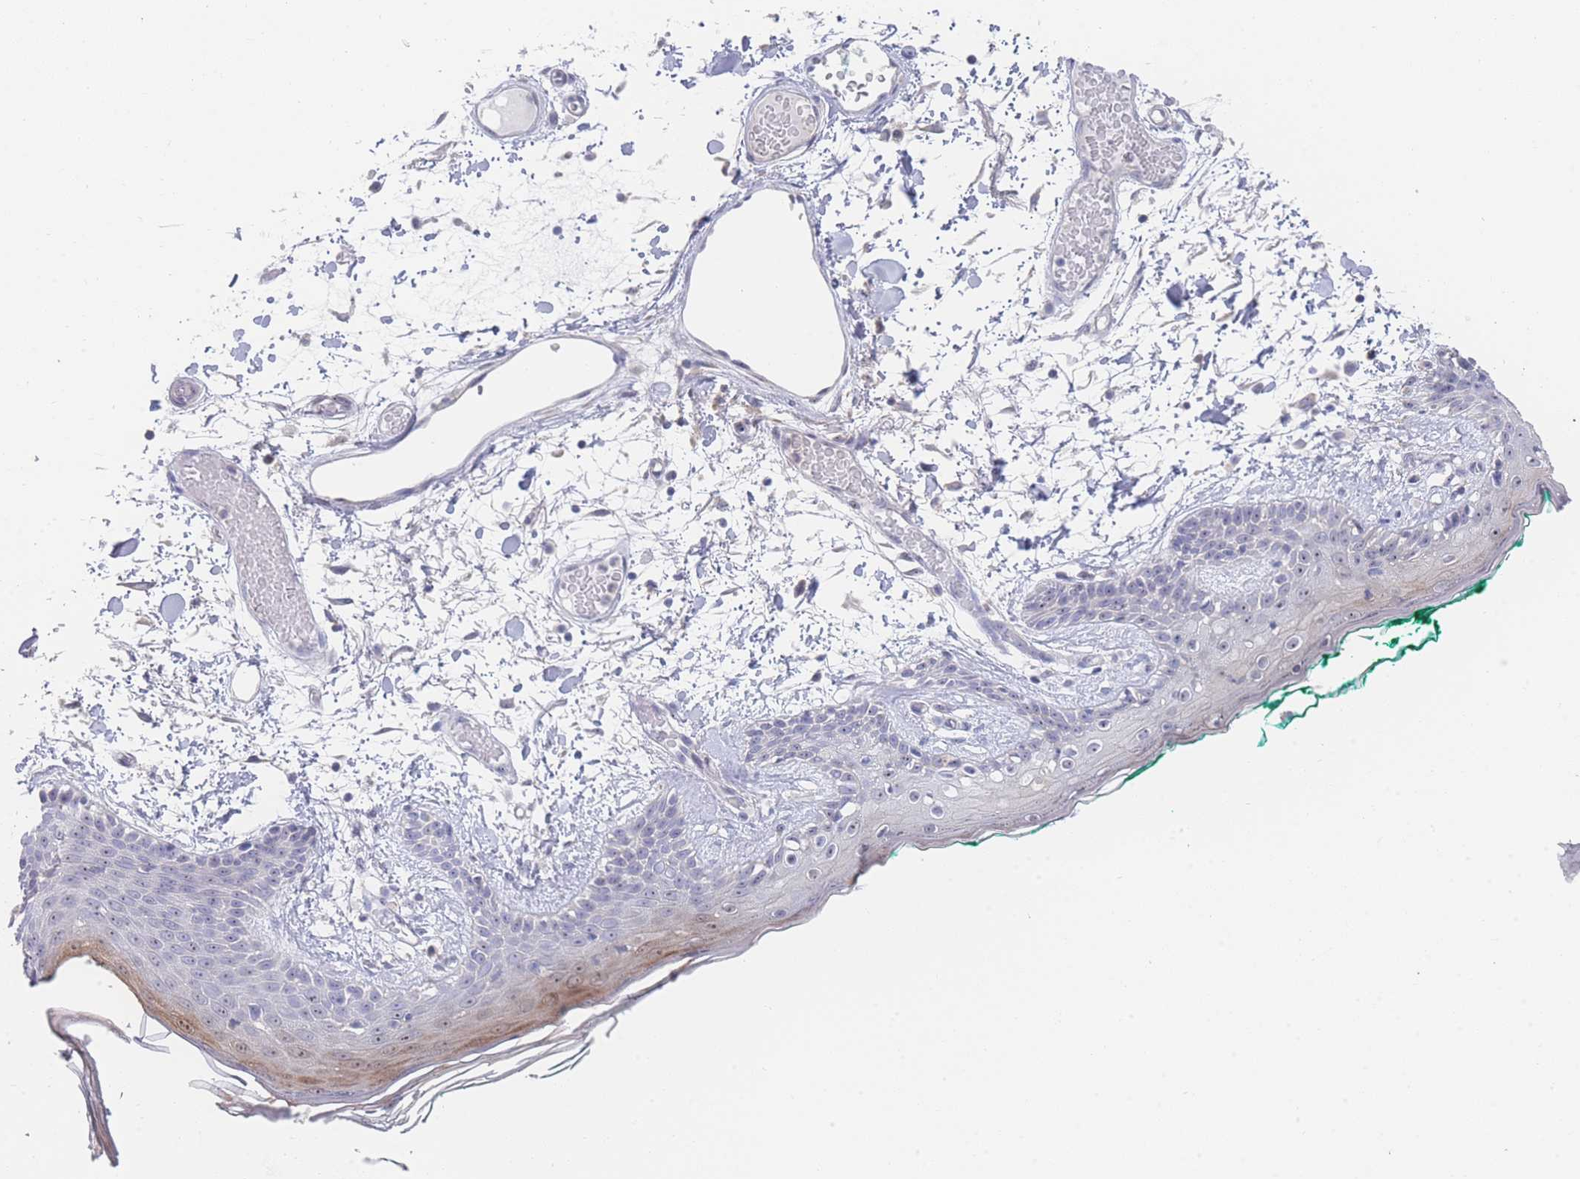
{"staining": {"intensity": "negative", "quantity": "none", "location": "none"}, "tissue": "skin", "cell_type": "Fibroblasts", "image_type": "normal", "snomed": [{"axis": "morphology", "description": "Normal tissue, NOS"}, {"axis": "topography", "description": "Skin"}], "caption": "An image of skin stained for a protein reveals no brown staining in fibroblasts.", "gene": "ZNF142", "patient": {"sex": "male", "age": 79}}